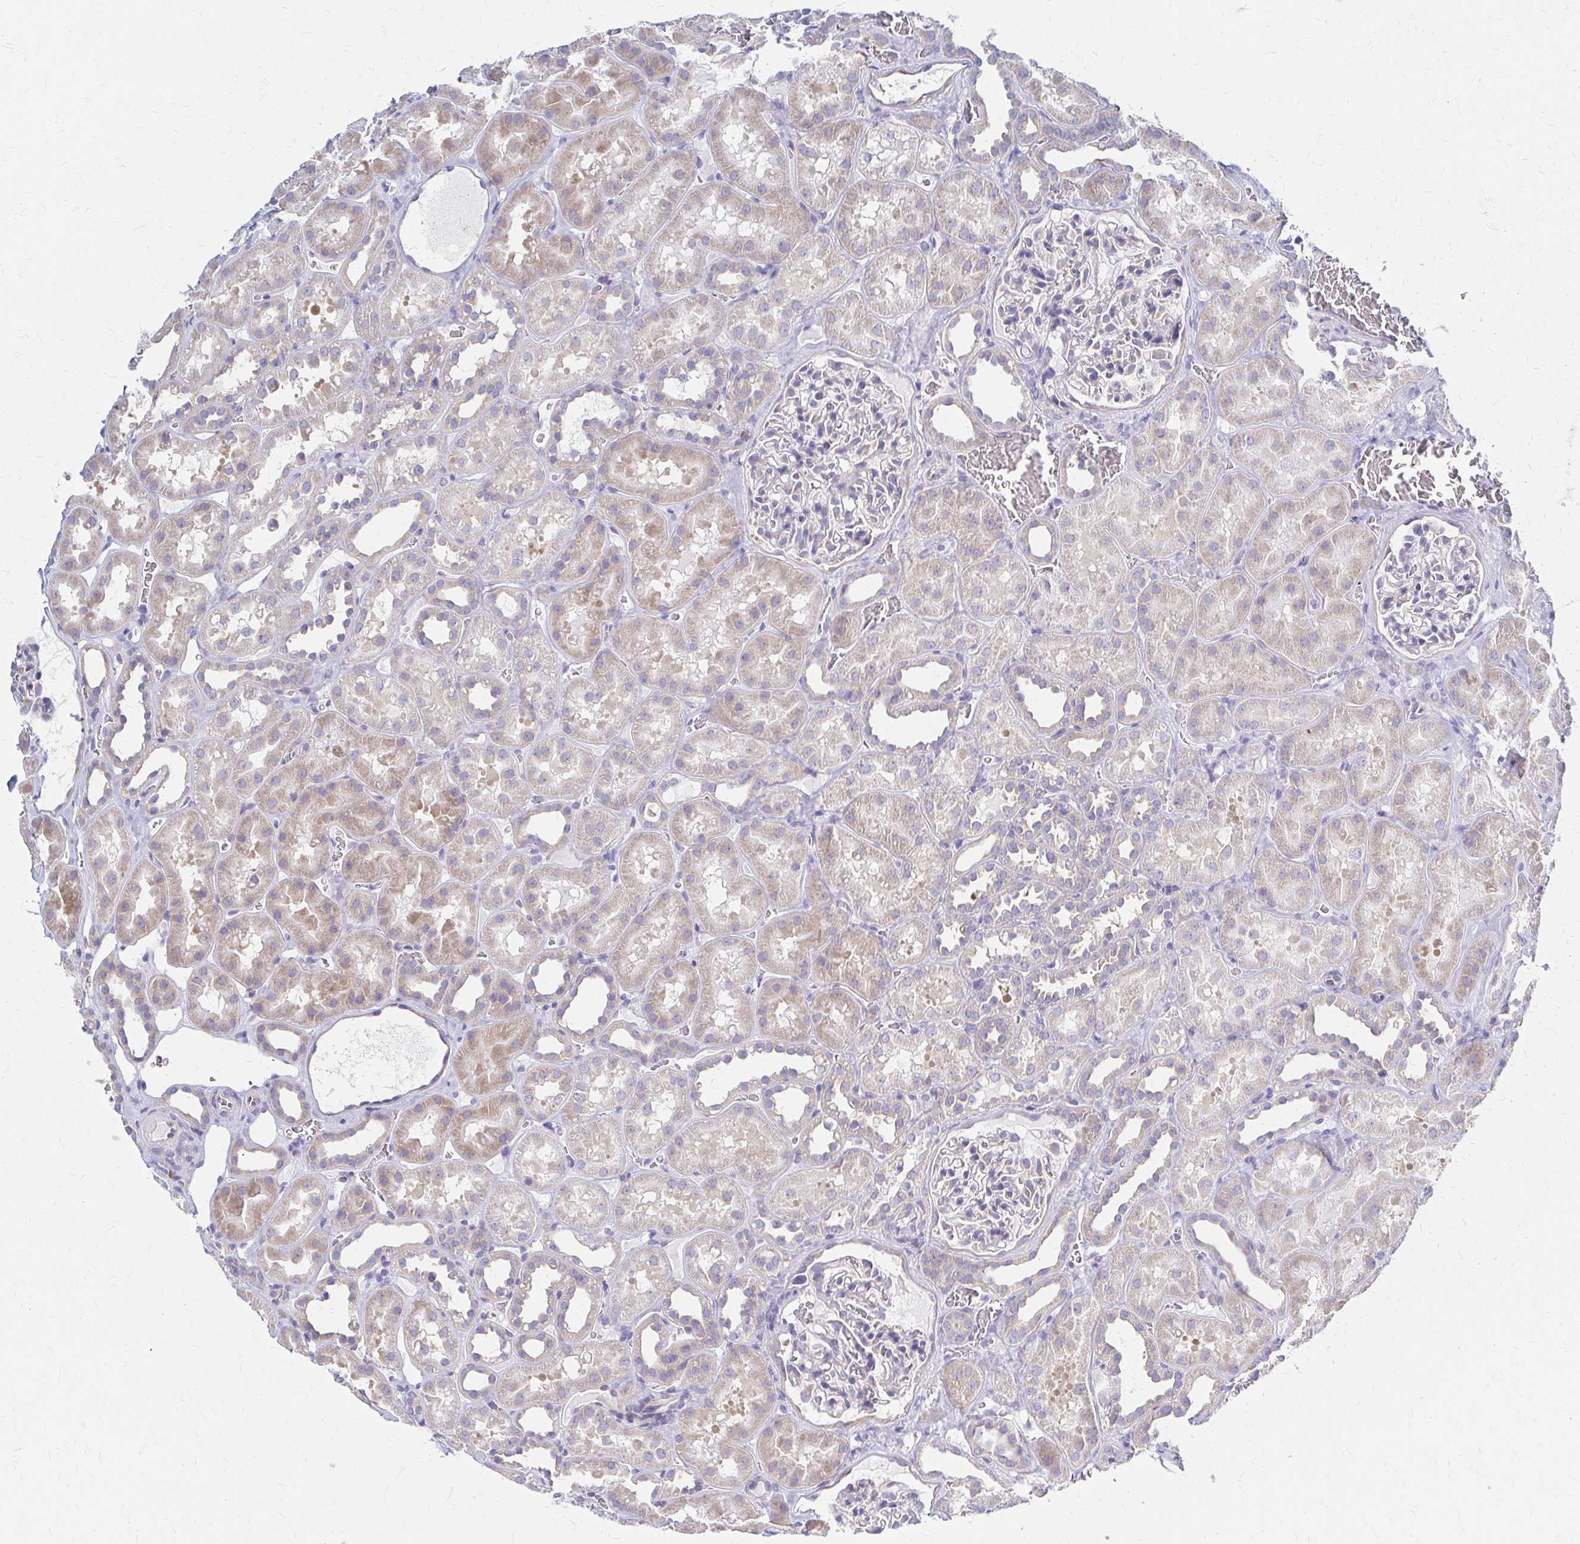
{"staining": {"intensity": "negative", "quantity": "none", "location": "none"}, "tissue": "kidney", "cell_type": "Cells in glomeruli", "image_type": "normal", "snomed": [{"axis": "morphology", "description": "Normal tissue, NOS"}, {"axis": "topography", "description": "Kidney"}], "caption": "Human kidney stained for a protein using immunohistochemistry (IHC) demonstrates no positivity in cells in glomeruli.", "gene": "RPL27A", "patient": {"sex": "female", "age": 41}}